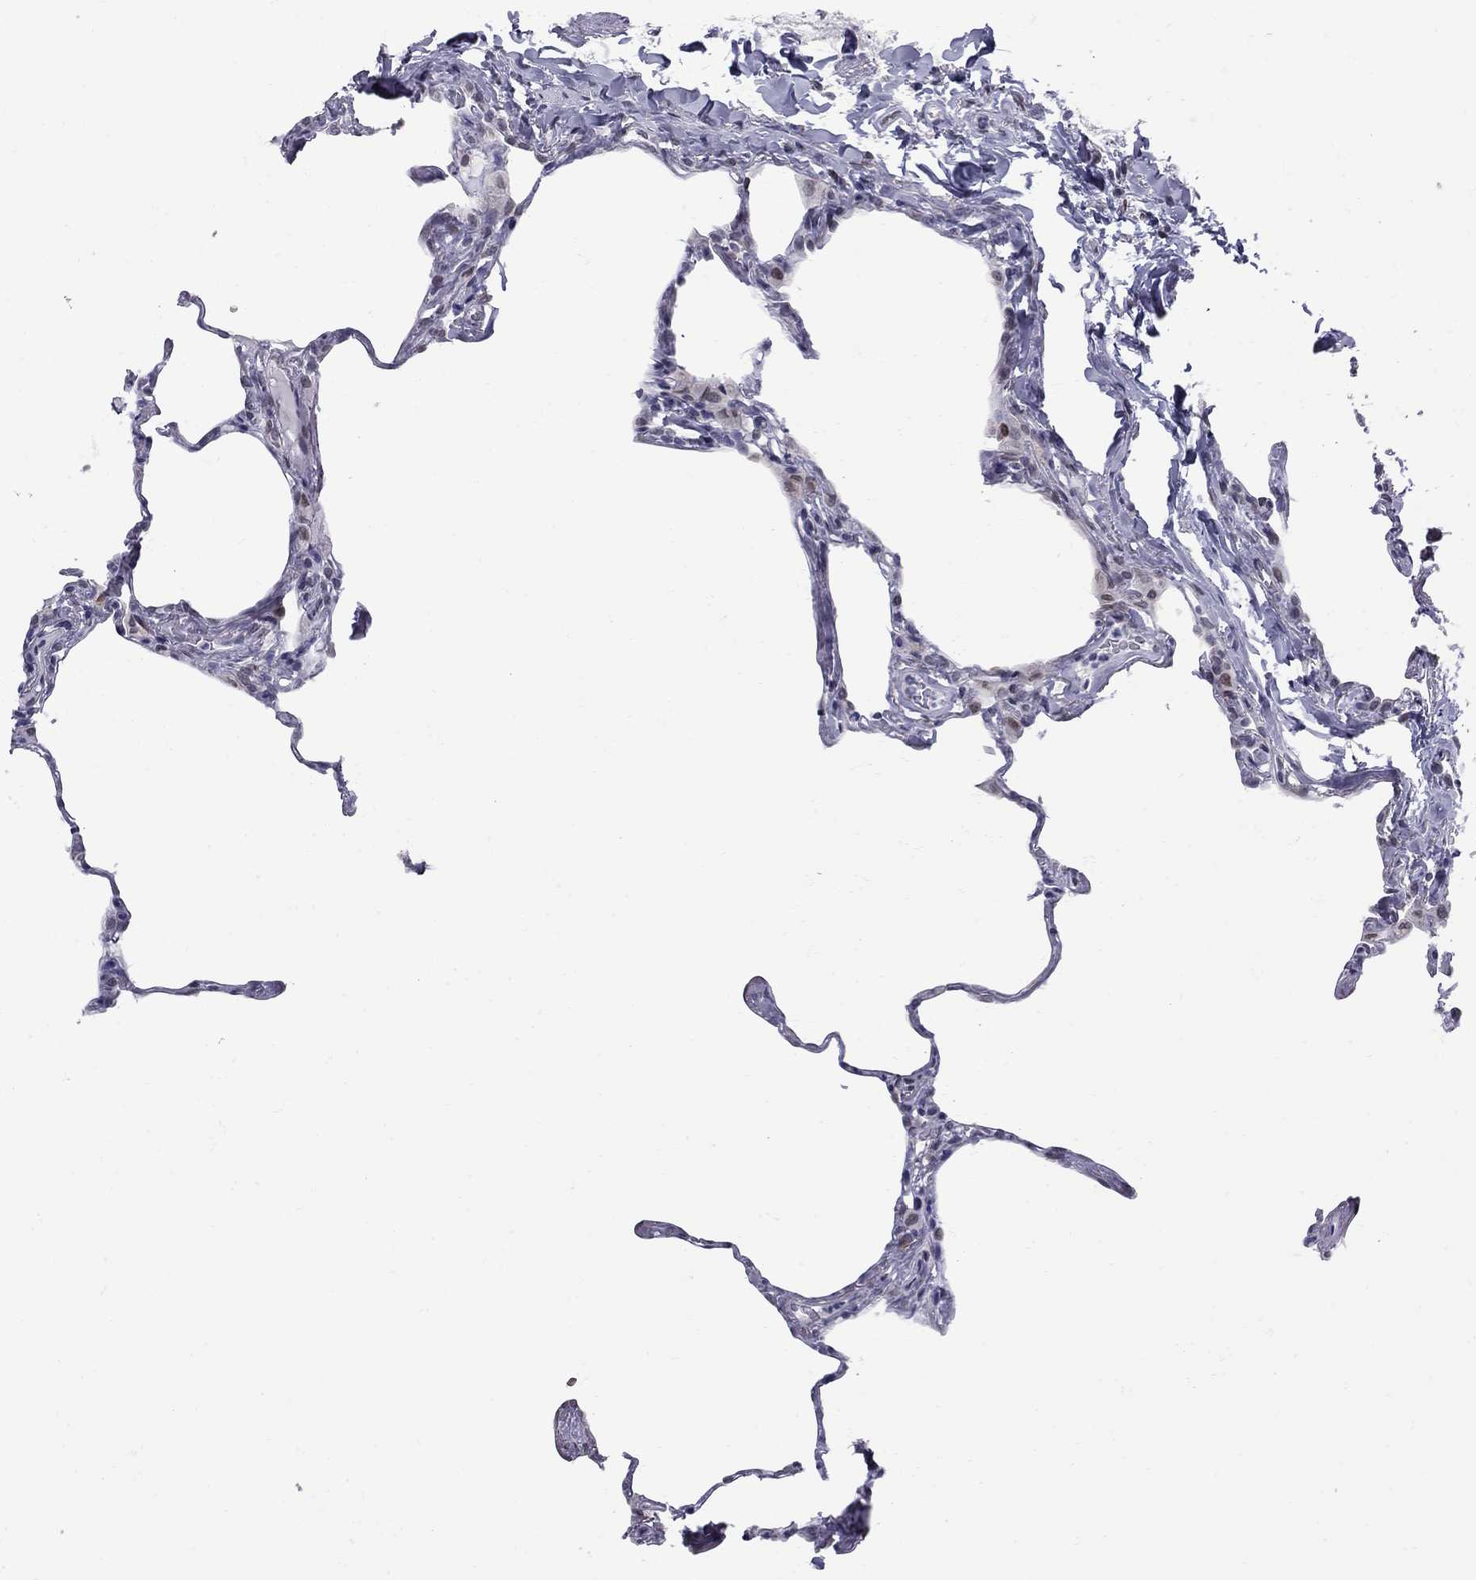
{"staining": {"intensity": "negative", "quantity": "none", "location": "none"}, "tissue": "lung", "cell_type": "Alveolar cells", "image_type": "normal", "snomed": [{"axis": "morphology", "description": "Normal tissue, NOS"}, {"axis": "topography", "description": "Lung"}], "caption": "Unremarkable lung was stained to show a protein in brown. There is no significant expression in alveolar cells. (DAB (3,3'-diaminobenzidine) immunohistochemistry visualized using brightfield microscopy, high magnification).", "gene": "CLTCL1", "patient": {"sex": "male", "age": 65}}